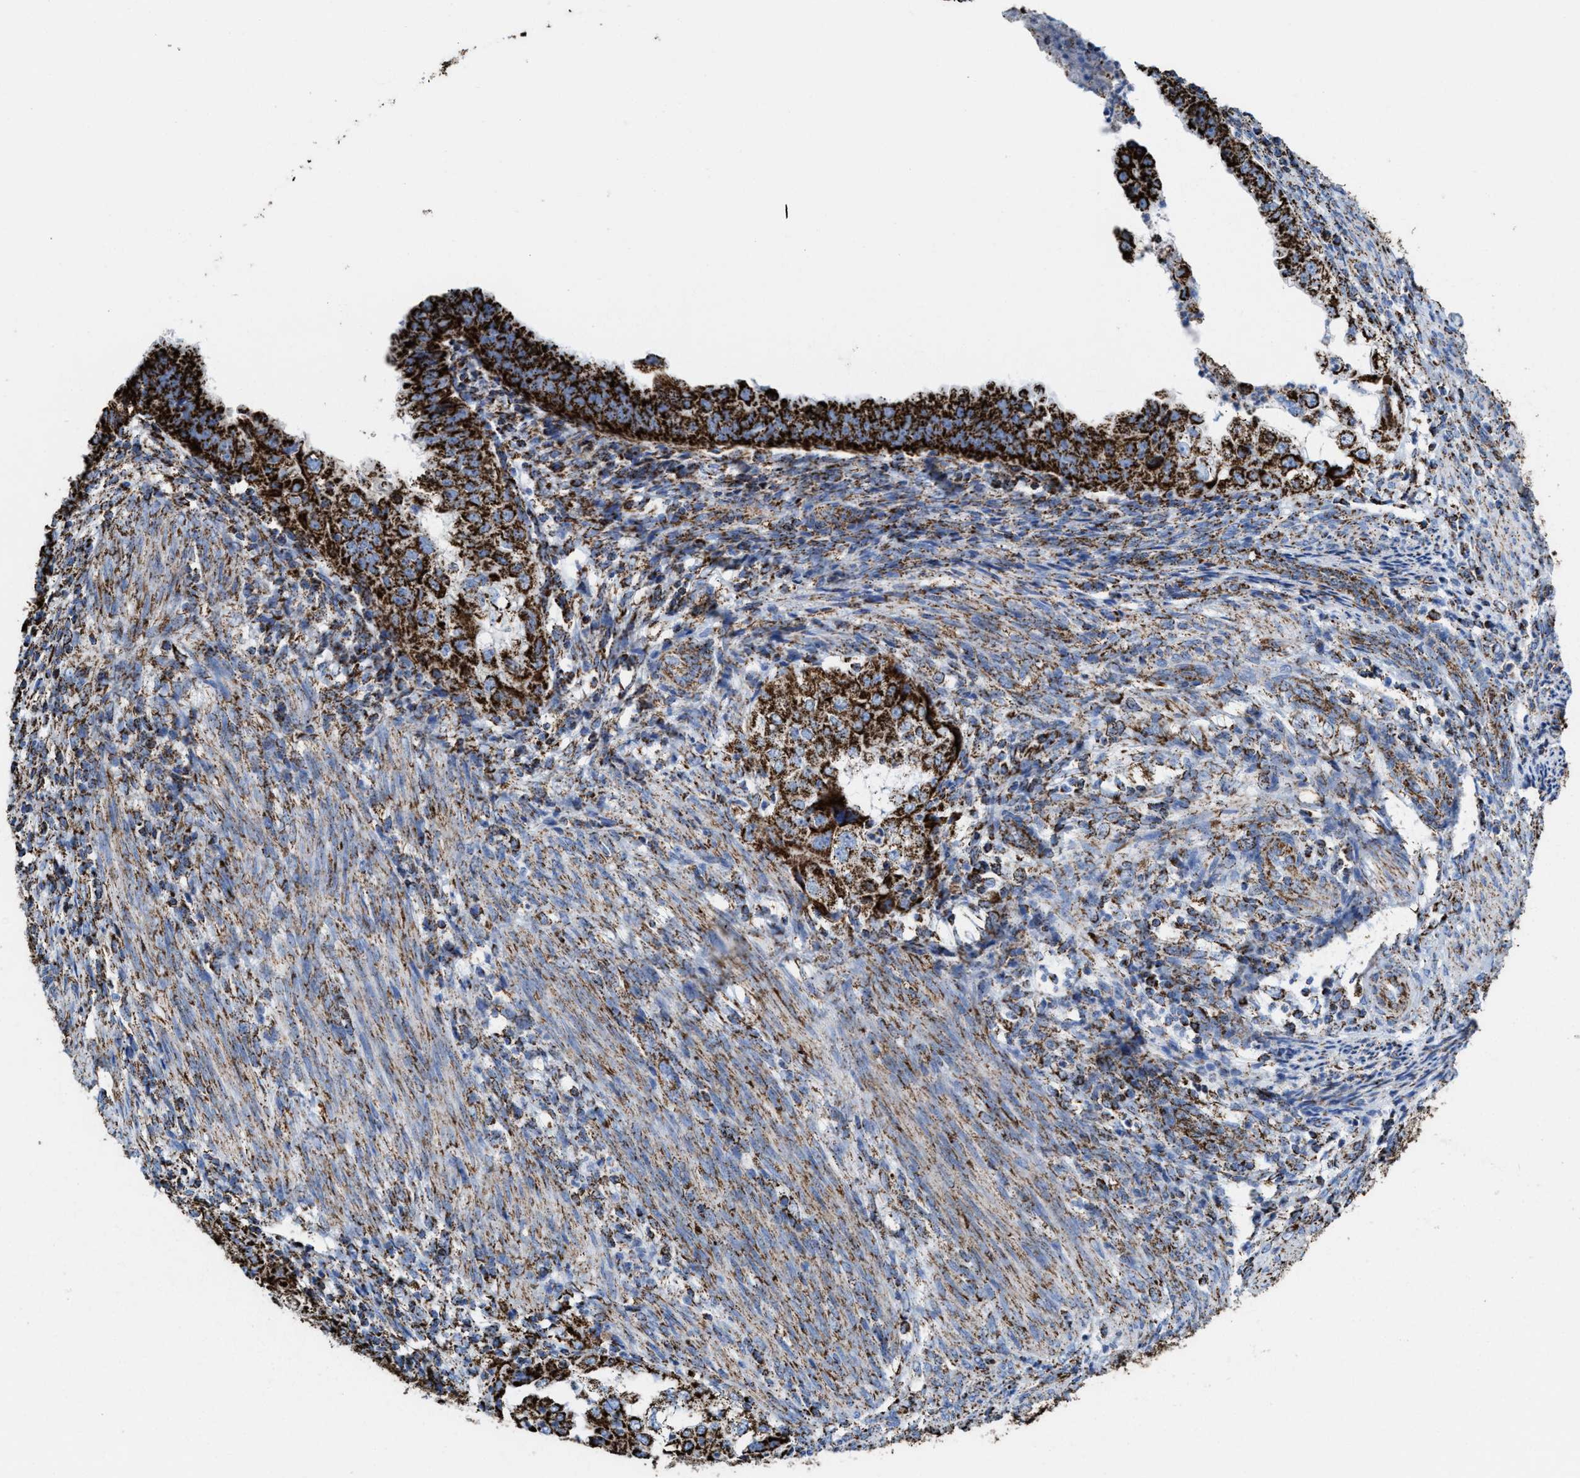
{"staining": {"intensity": "strong", "quantity": ">75%", "location": "cytoplasmic/membranous"}, "tissue": "endometrial cancer", "cell_type": "Tumor cells", "image_type": "cancer", "snomed": [{"axis": "morphology", "description": "Adenocarcinoma, NOS"}, {"axis": "topography", "description": "Endometrium"}], "caption": "Endometrial adenocarcinoma stained with DAB (3,3'-diaminobenzidine) immunohistochemistry (IHC) exhibits high levels of strong cytoplasmic/membranous positivity in about >75% of tumor cells.", "gene": "ECHS1", "patient": {"sex": "female", "age": 85}}